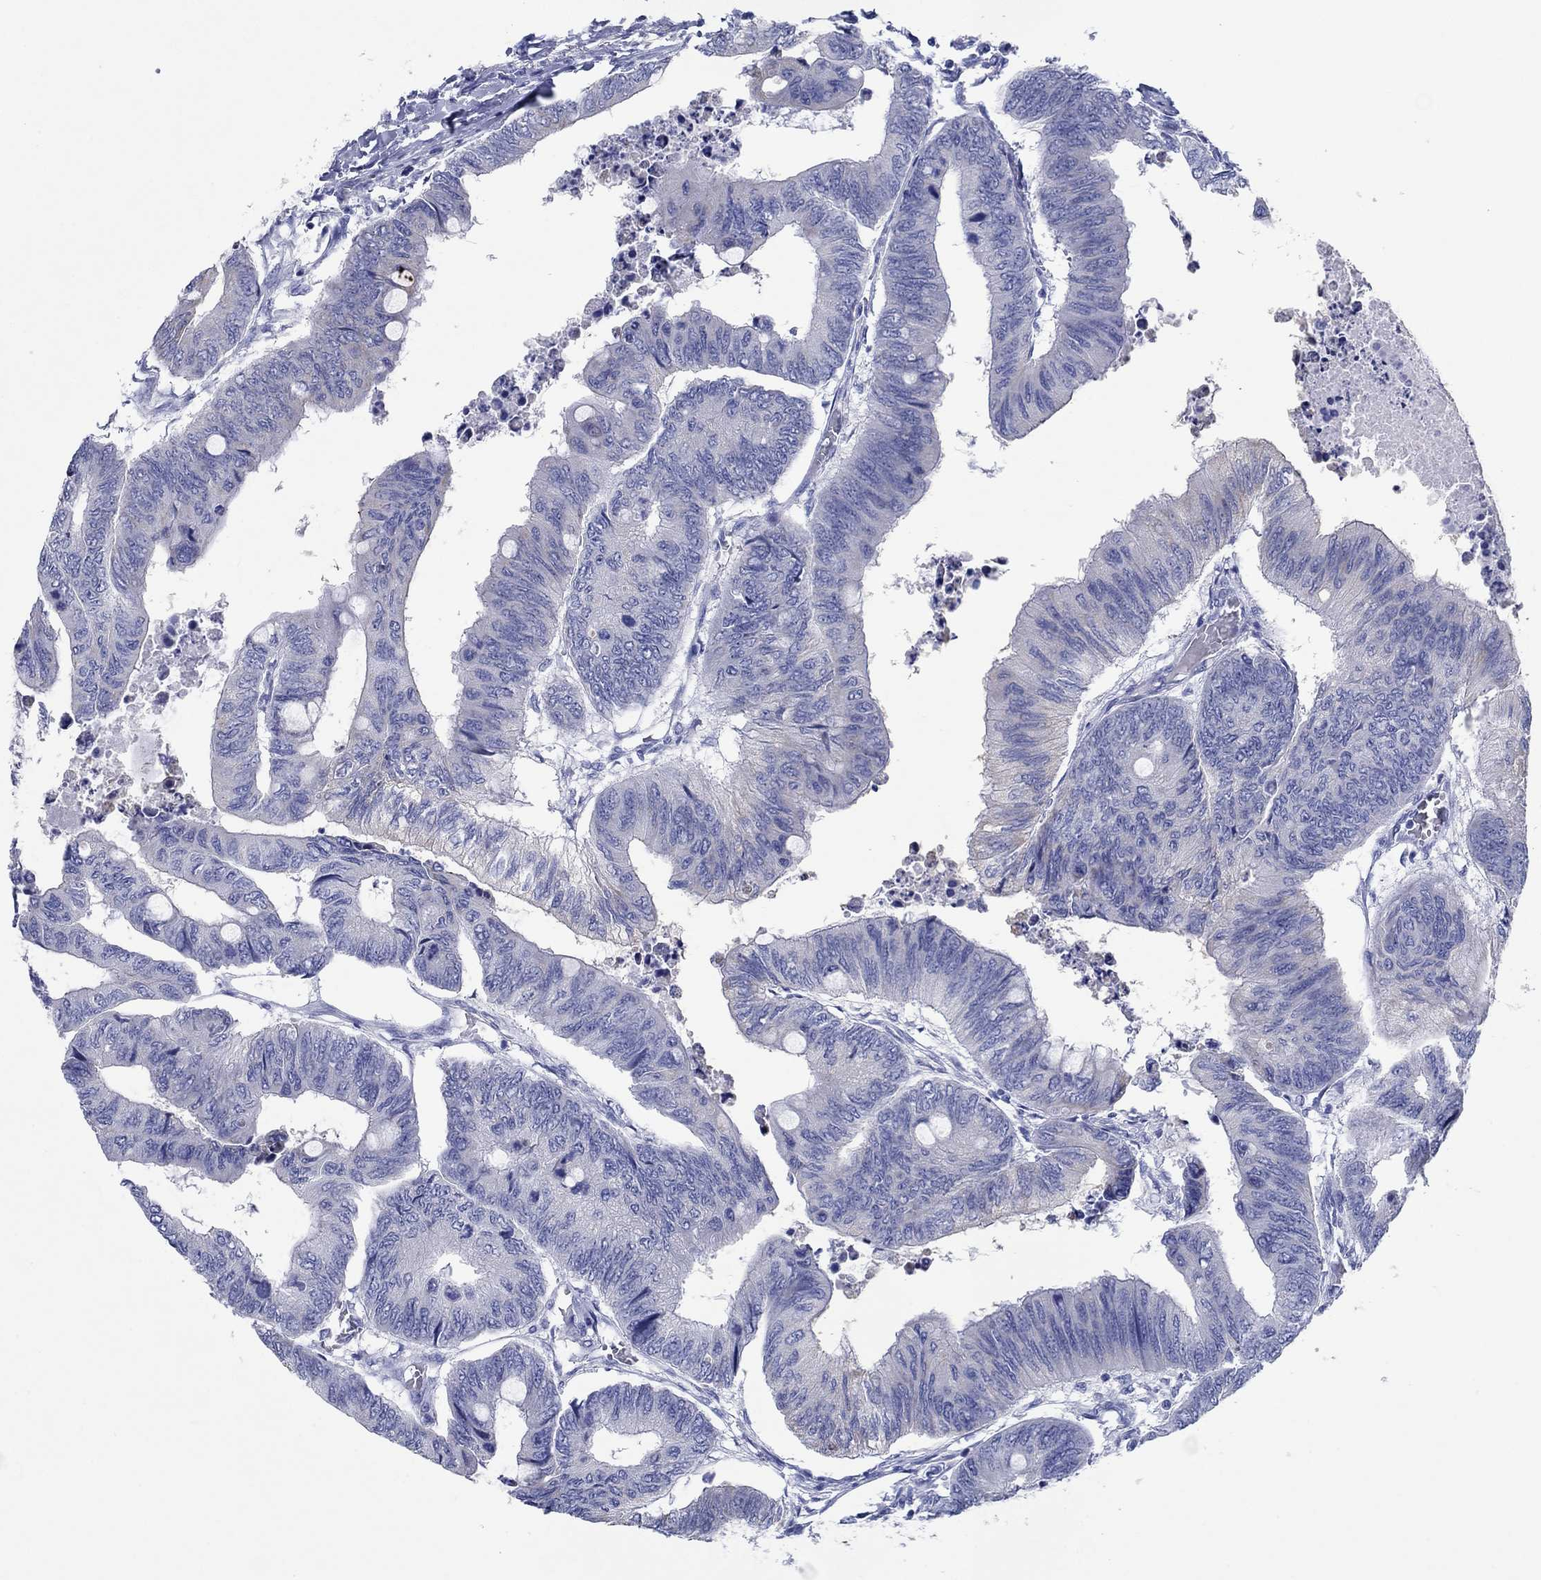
{"staining": {"intensity": "negative", "quantity": "none", "location": "none"}, "tissue": "colorectal cancer", "cell_type": "Tumor cells", "image_type": "cancer", "snomed": [{"axis": "morphology", "description": "Normal tissue, NOS"}, {"axis": "morphology", "description": "Adenocarcinoma, NOS"}, {"axis": "topography", "description": "Rectum"}, {"axis": "topography", "description": "Peripheral nerve tissue"}], "caption": "A micrograph of colorectal adenocarcinoma stained for a protein reveals no brown staining in tumor cells.", "gene": "HCRT", "patient": {"sex": "male", "age": 92}}